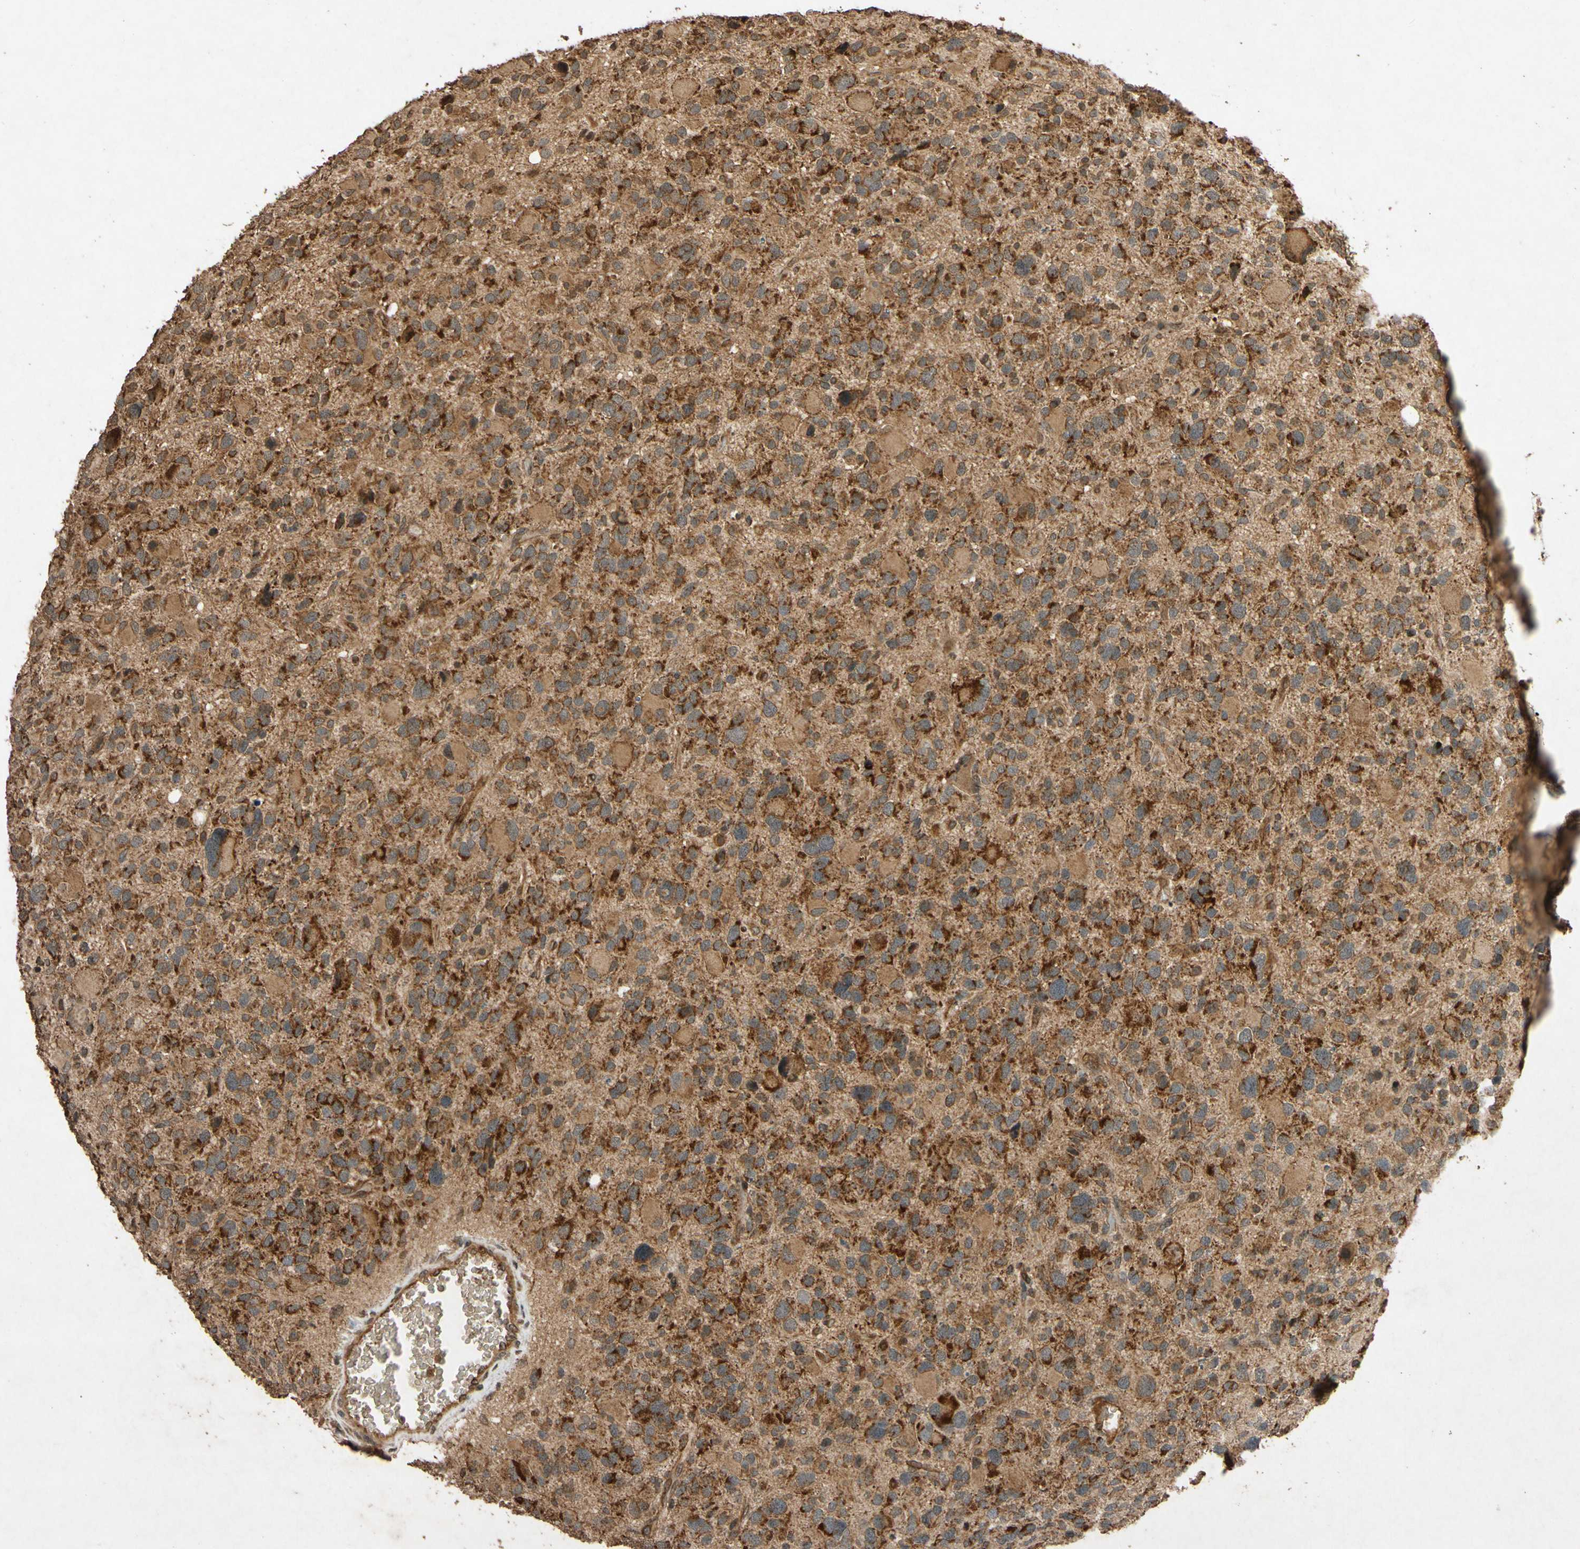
{"staining": {"intensity": "strong", "quantity": ">75%", "location": "cytoplasmic/membranous"}, "tissue": "glioma", "cell_type": "Tumor cells", "image_type": "cancer", "snomed": [{"axis": "morphology", "description": "Glioma, malignant, High grade"}, {"axis": "topography", "description": "Brain"}], "caption": "A micrograph showing strong cytoplasmic/membranous expression in approximately >75% of tumor cells in malignant high-grade glioma, as visualized by brown immunohistochemical staining.", "gene": "TXN2", "patient": {"sex": "male", "age": 48}}